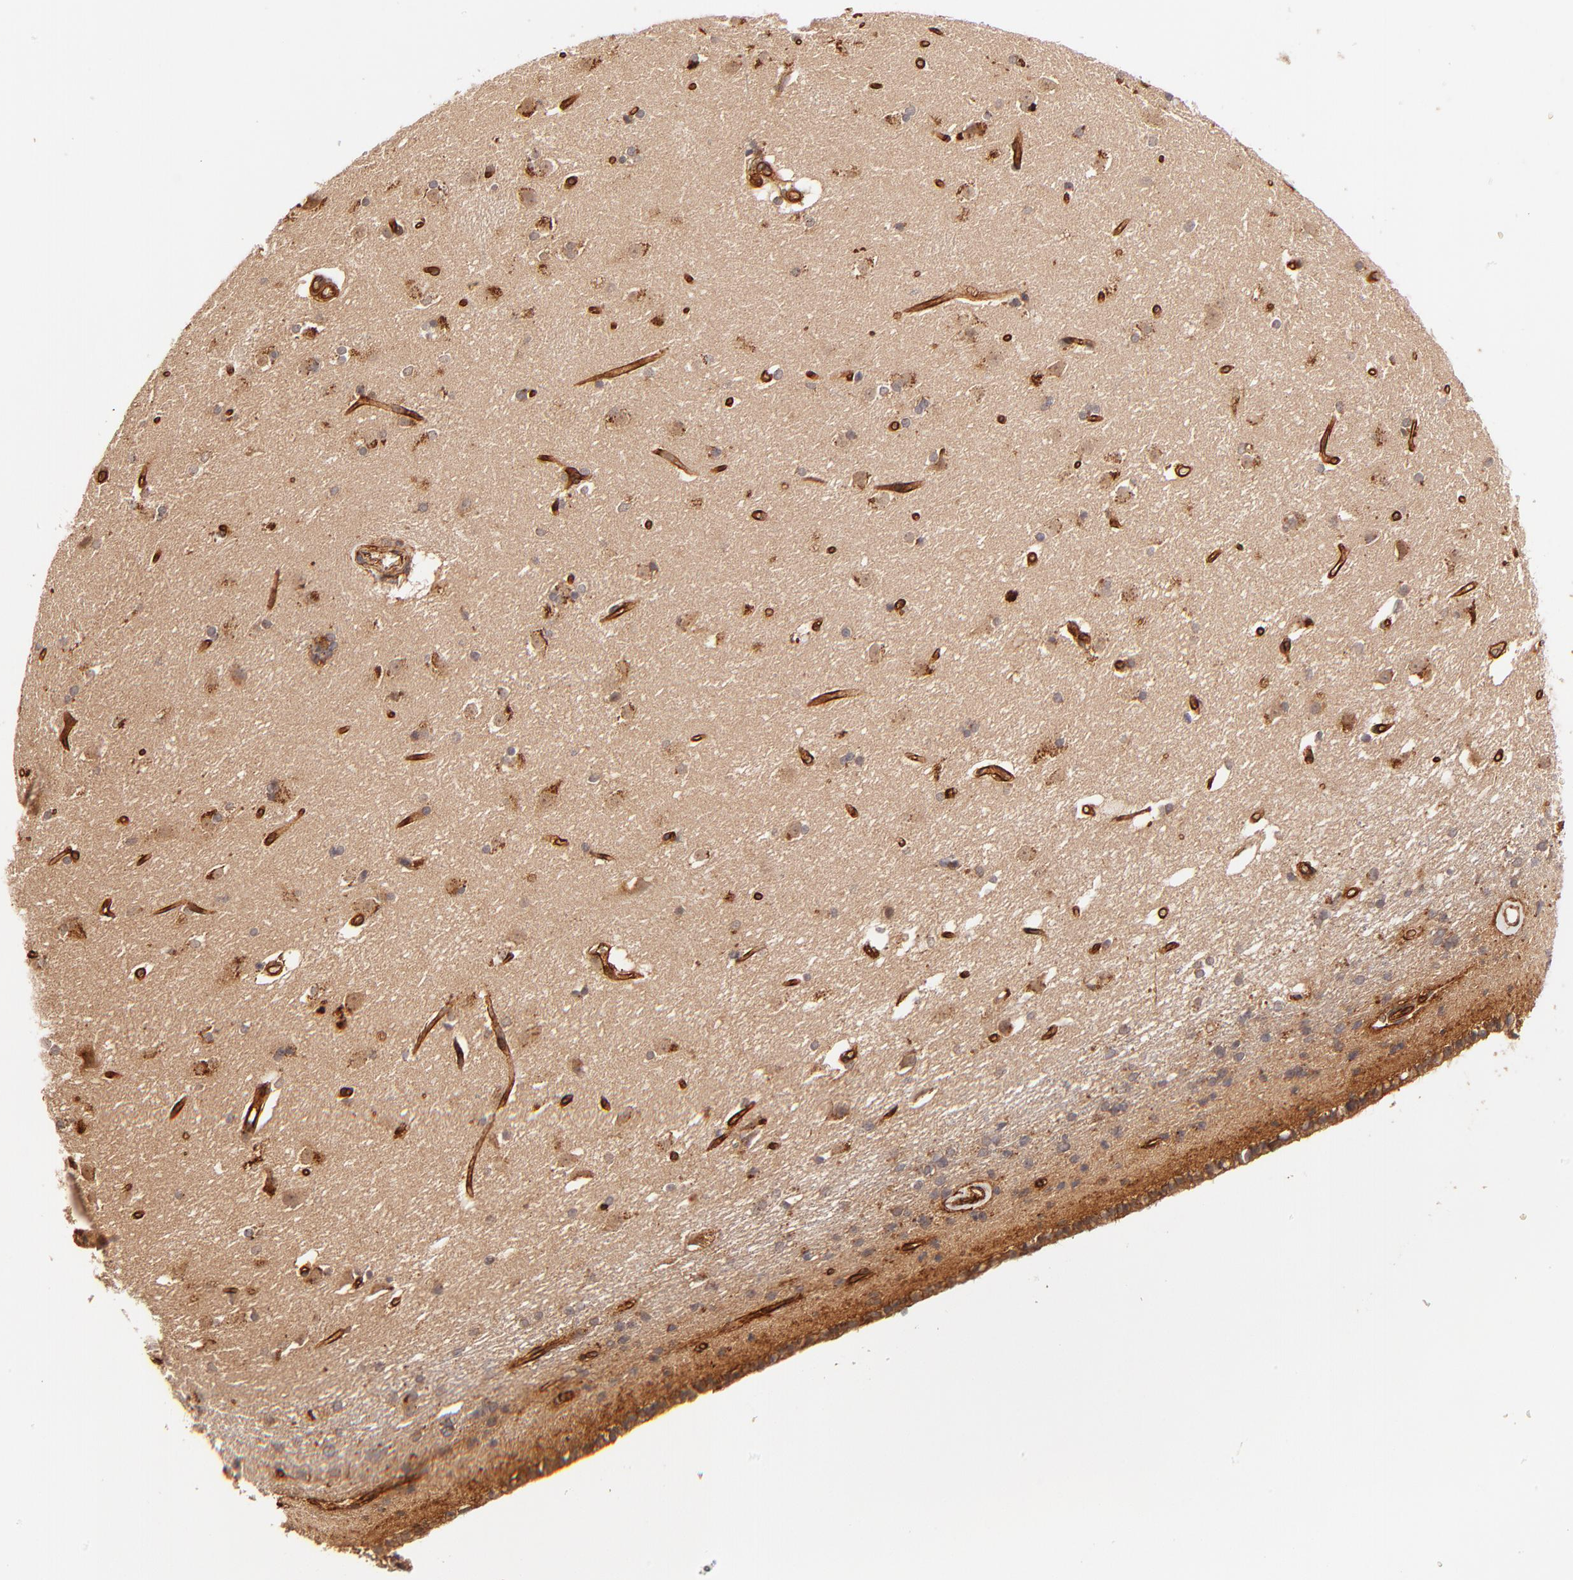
{"staining": {"intensity": "weak", "quantity": "25%-75%", "location": "cytoplasmic/membranous"}, "tissue": "caudate", "cell_type": "Glial cells", "image_type": "normal", "snomed": [{"axis": "morphology", "description": "Normal tissue, NOS"}, {"axis": "topography", "description": "Lateral ventricle wall"}], "caption": "Immunohistochemistry (DAB) staining of benign human caudate shows weak cytoplasmic/membranous protein expression in approximately 25%-75% of glial cells.", "gene": "ITGB1", "patient": {"sex": "female", "age": 19}}